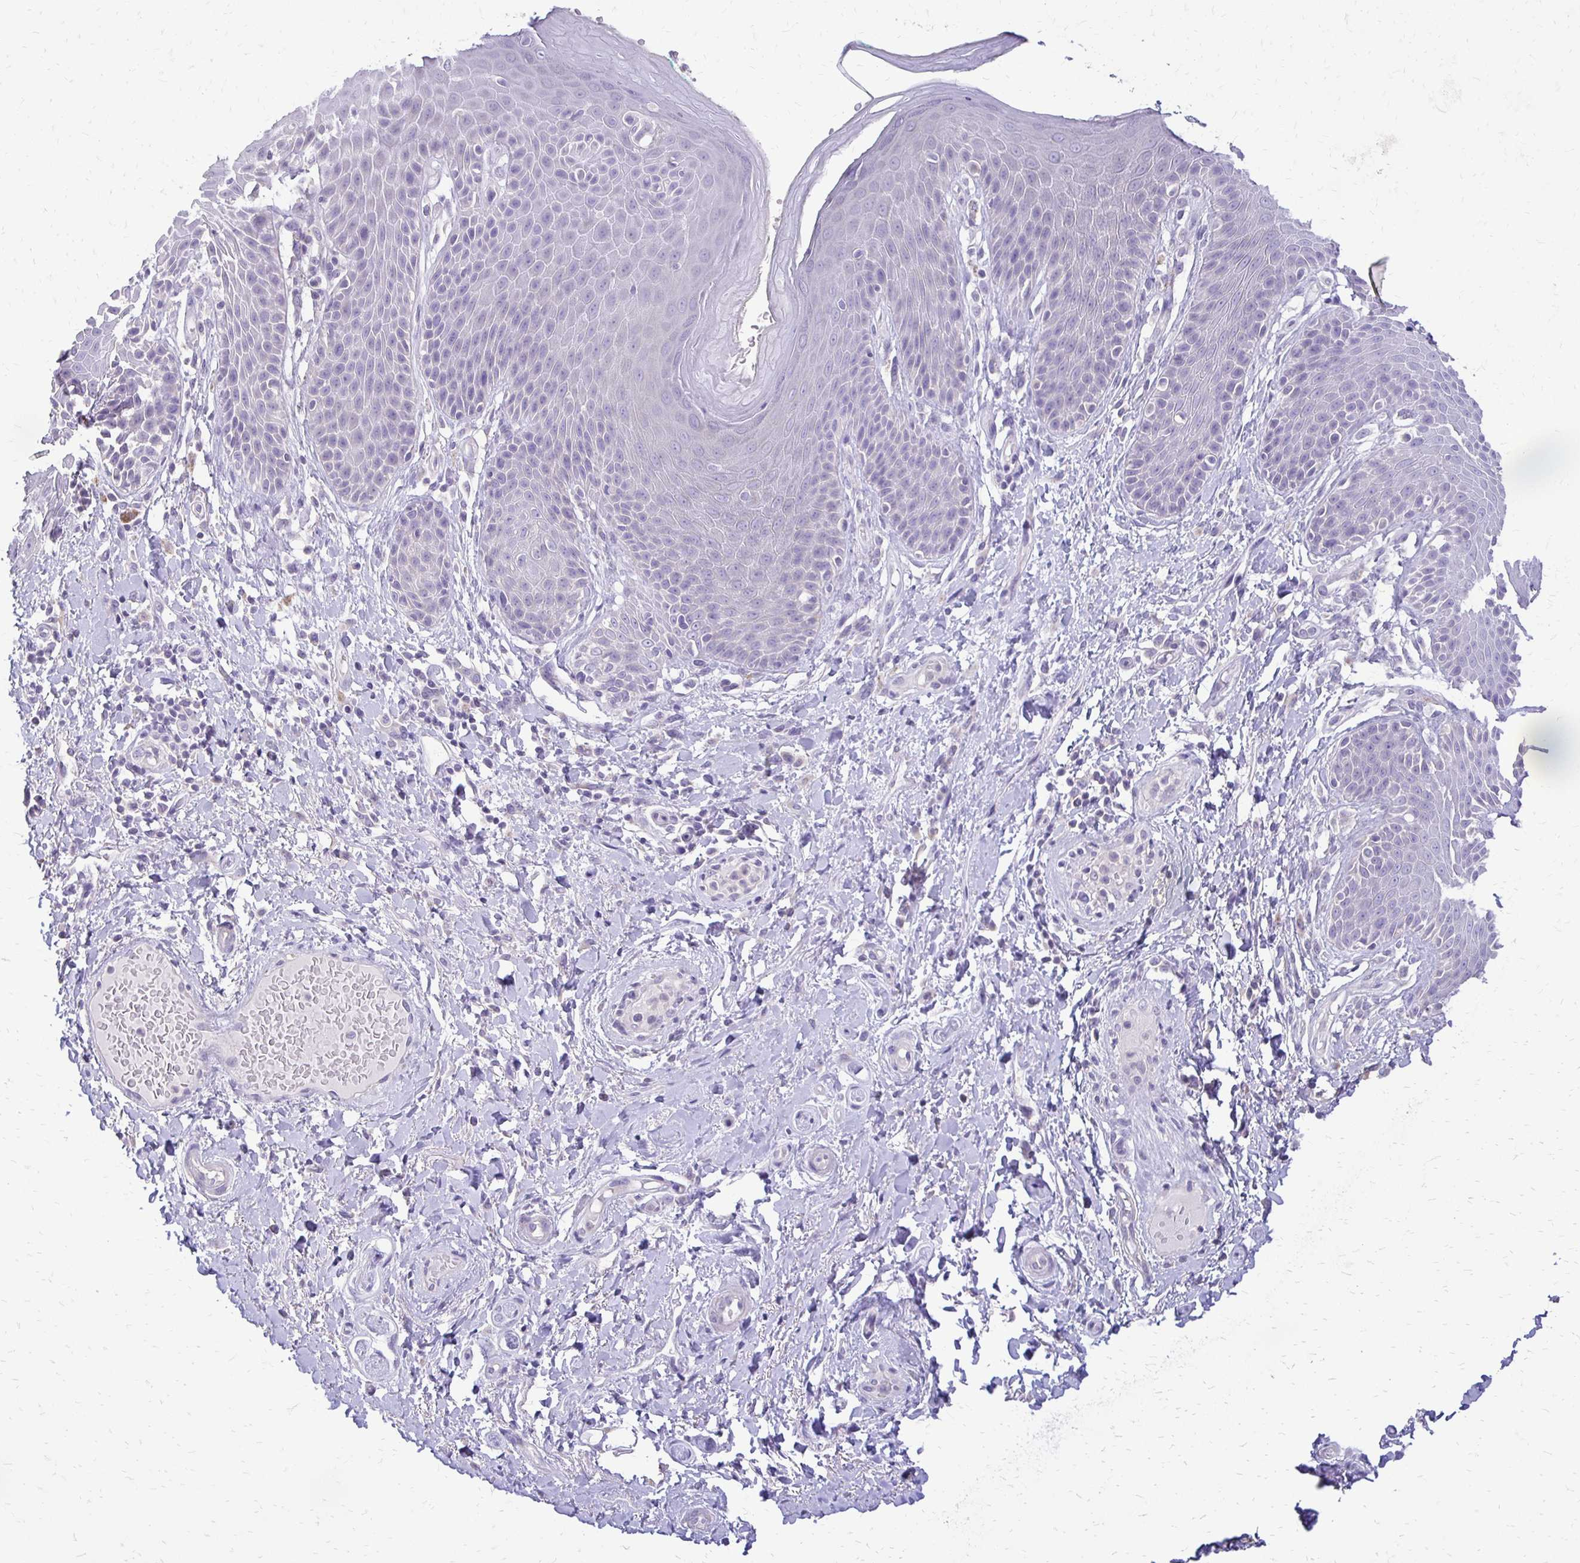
{"staining": {"intensity": "negative", "quantity": "none", "location": "none"}, "tissue": "skin", "cell_type": "Epidermal cells", "image_type": "normal", "snomed": [{"axis": "morphology", "description": "Normal tissue, NOS"}, {"axis": "topography", "description": "Anal"}, {"axis": "topography", "description": "Peripheral nerve tissue"}], "caption": "Epidermal cells show no significant protein expression in unremarkable skin.", "gene": "ALPG", "patient": {"sex": "male", "age": 51}}